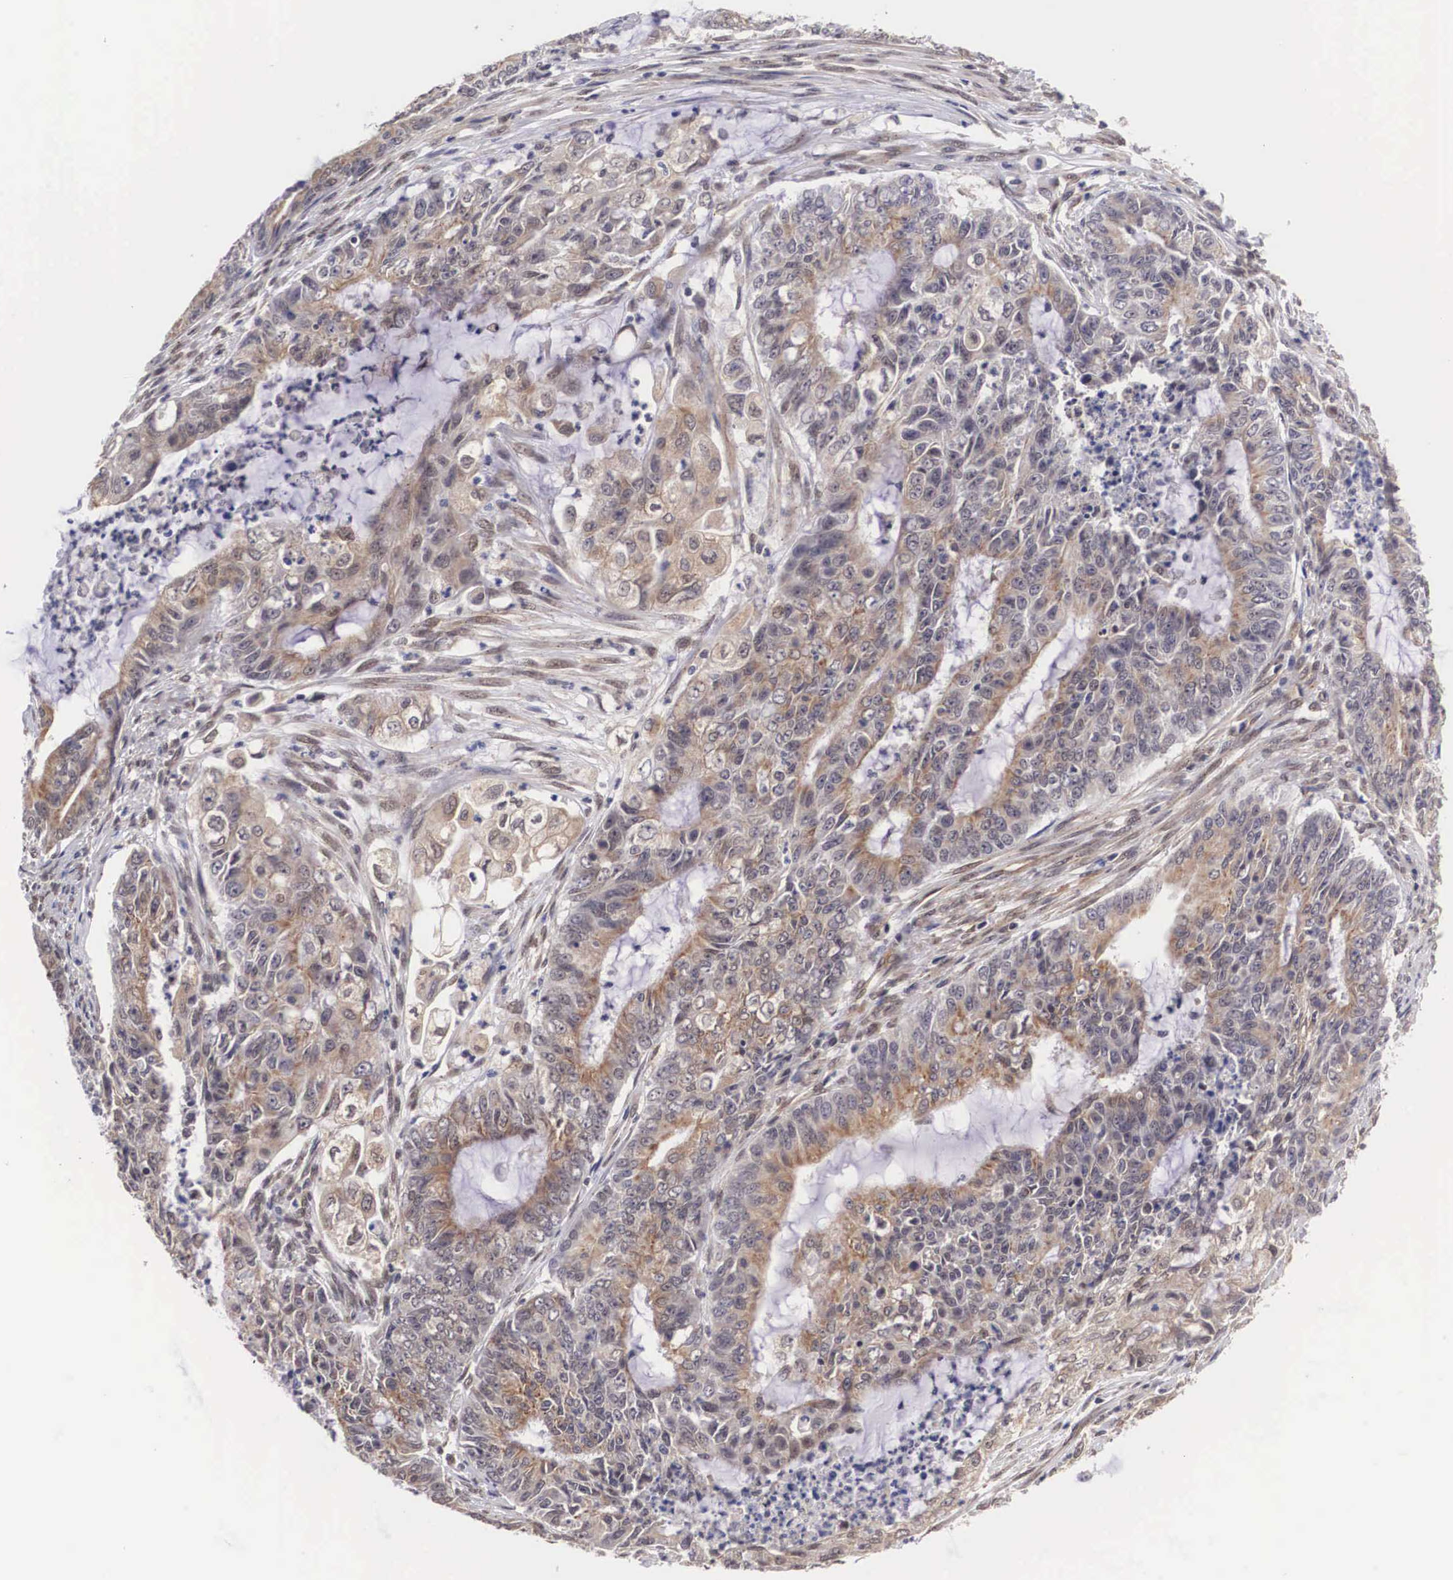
{"staining": {"intensity": "moderate", "quantity": "25%-75%", "location": "cytoplasmic/membranous"}, "tissue": "endometrial cancer", "cell_type": "Tumor cells", "image_type": "cancer", "snomed": [{"axis": "morphology", "description": "Adenocarcinoma, NOS"}, {"axis": "topography", "description": "Endometrium"}], "caption": "There is medium levels of moderate cytoplasmic/membranous staining in tumor cells of adenocarcinoma (endometrial), as demonstrated by immunohistochemical staining (brown color).", "gene": "OTX2", "patient": {"sex": "female", "age": 75}}